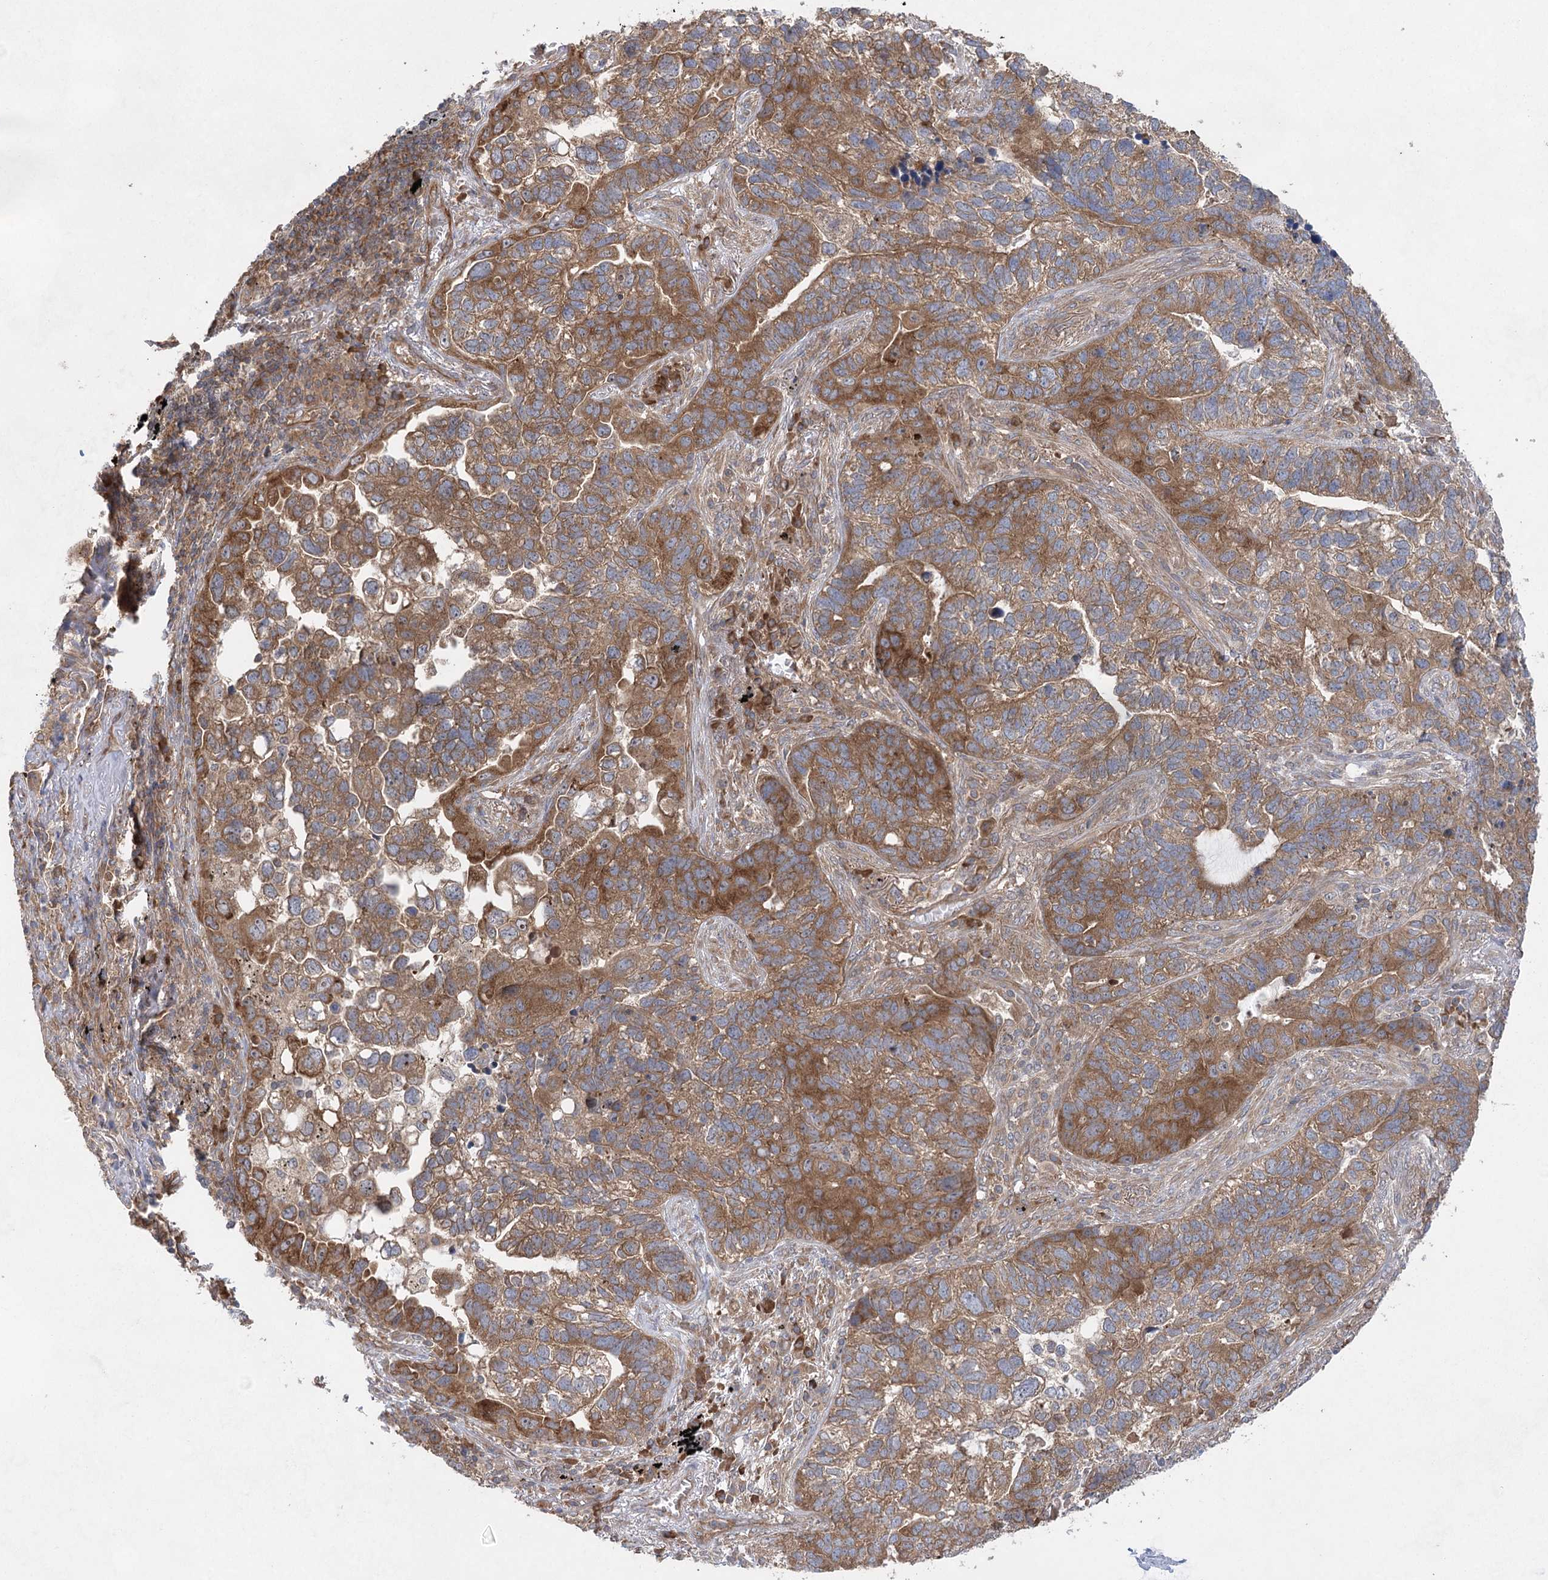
{"staining": {"intensity": "moderate", "quantity": ">75%", "location": "cytoplasmic/membranous"}, "tissue": "lung cancer", "cell_type": "Tumor cells", "image_type": "cancer", "snomed": [{"axis": "morphology", "description": "Adenocarcinoma, NOS"}, {"axis": "topography", "description": "Lung"}], "caption": "This micrograph demonstrates IHC staining of adenocarcinoma (lung), with medium moderate cytoplasmic/membranous staining in approximately >75% of tumor cells.", "gene": "EIF3A", "patient": {"sex": "male", "age": 67}}